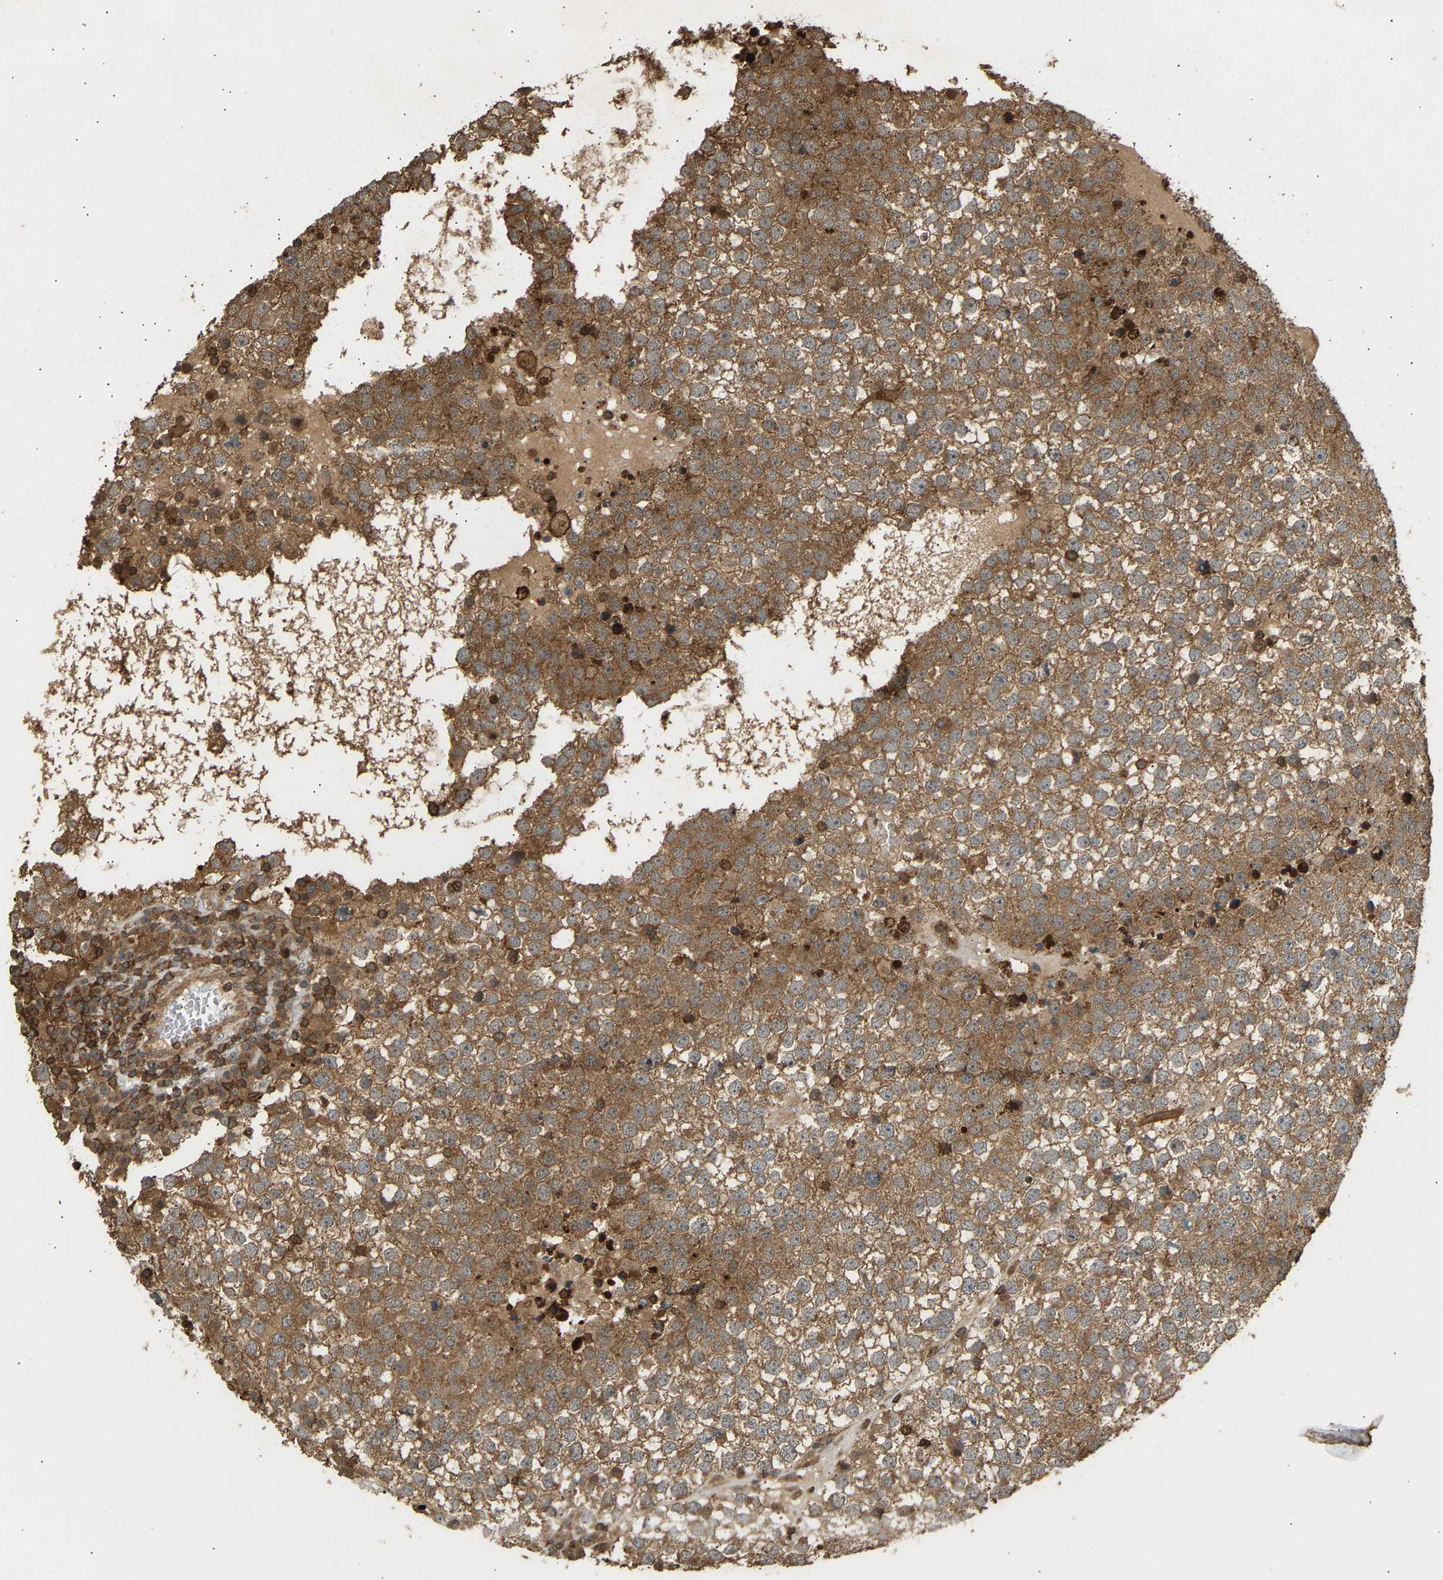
{"staining": {"intensity": "moderate", "quantity": ">75%", "location": "cytoplasmic/membranous"}, "tissue": "testis cancer", "cell_type": "Tumor cells", "image_type": "cancer", "snomed": [{"axis": "morphology", "description": "Seminoma, NOS"}, {"axis": "topography", "description": "Testis"}], "caption": "IHC (DAB (3,3'-diaminobenzidine)) staining of human testis seminoma reveals moderate cytoplasmic/membranous protein staining in approximately >75% of tumor cells.", "gene": "GOPC", "patient": {"sex": "male", "age": 65}}